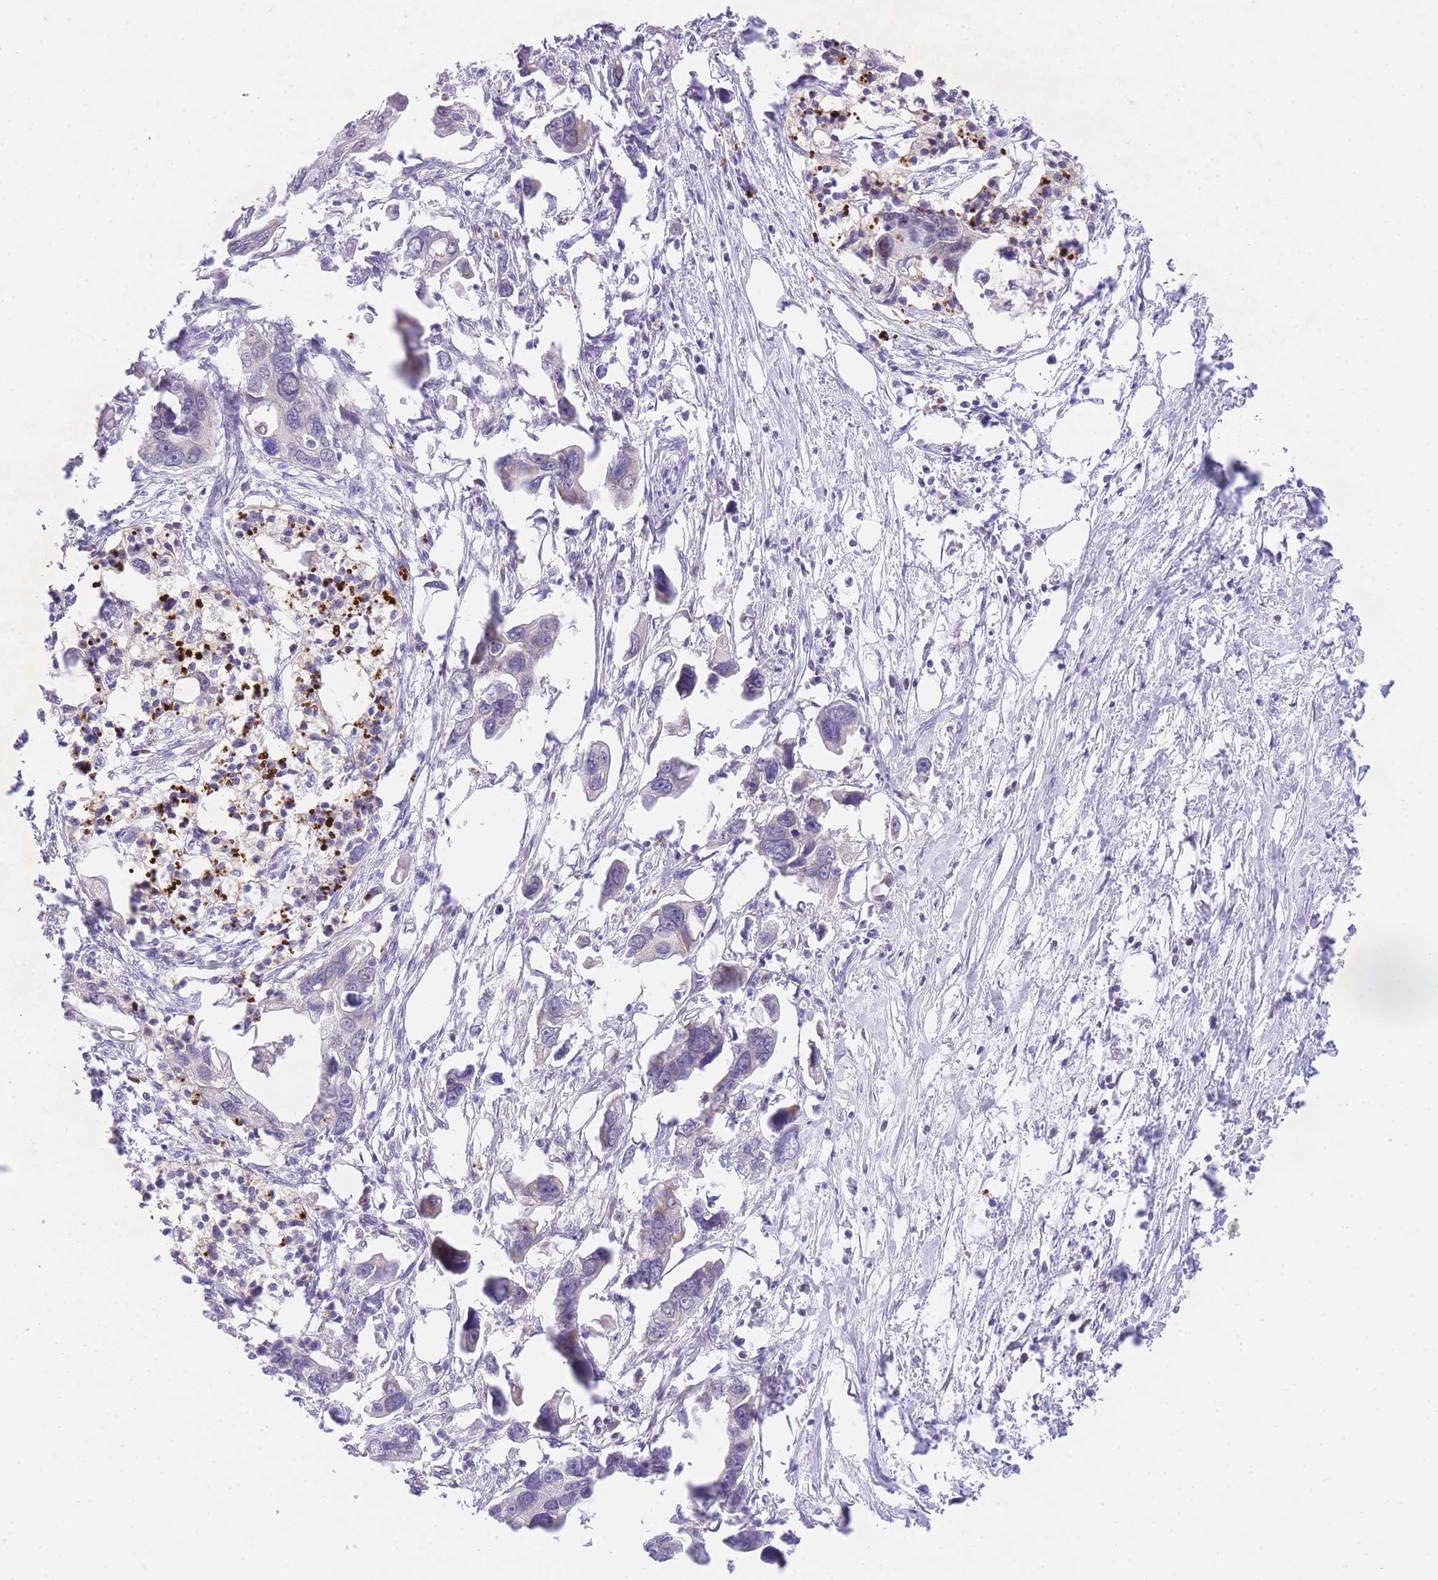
{"staining": {"intensity": "negative", "quantity": "none", "location": "none"}, "tissue": "pancreatic cancer", "cell_type": "Tumor cells", "image_type": "cancer", "snomed": [{"axis": "morphology", "description": "Adenocarcinoma, NOS"}, {"axis": "topography", "description": "Pancreas"}], "caption": "This is an IHC histopathology image of adenocarcinoma (pancreatic). There is no staining in tumor cells.", "gene": "SLC25A33", "patient": {"sex": "female", "age": 83}}